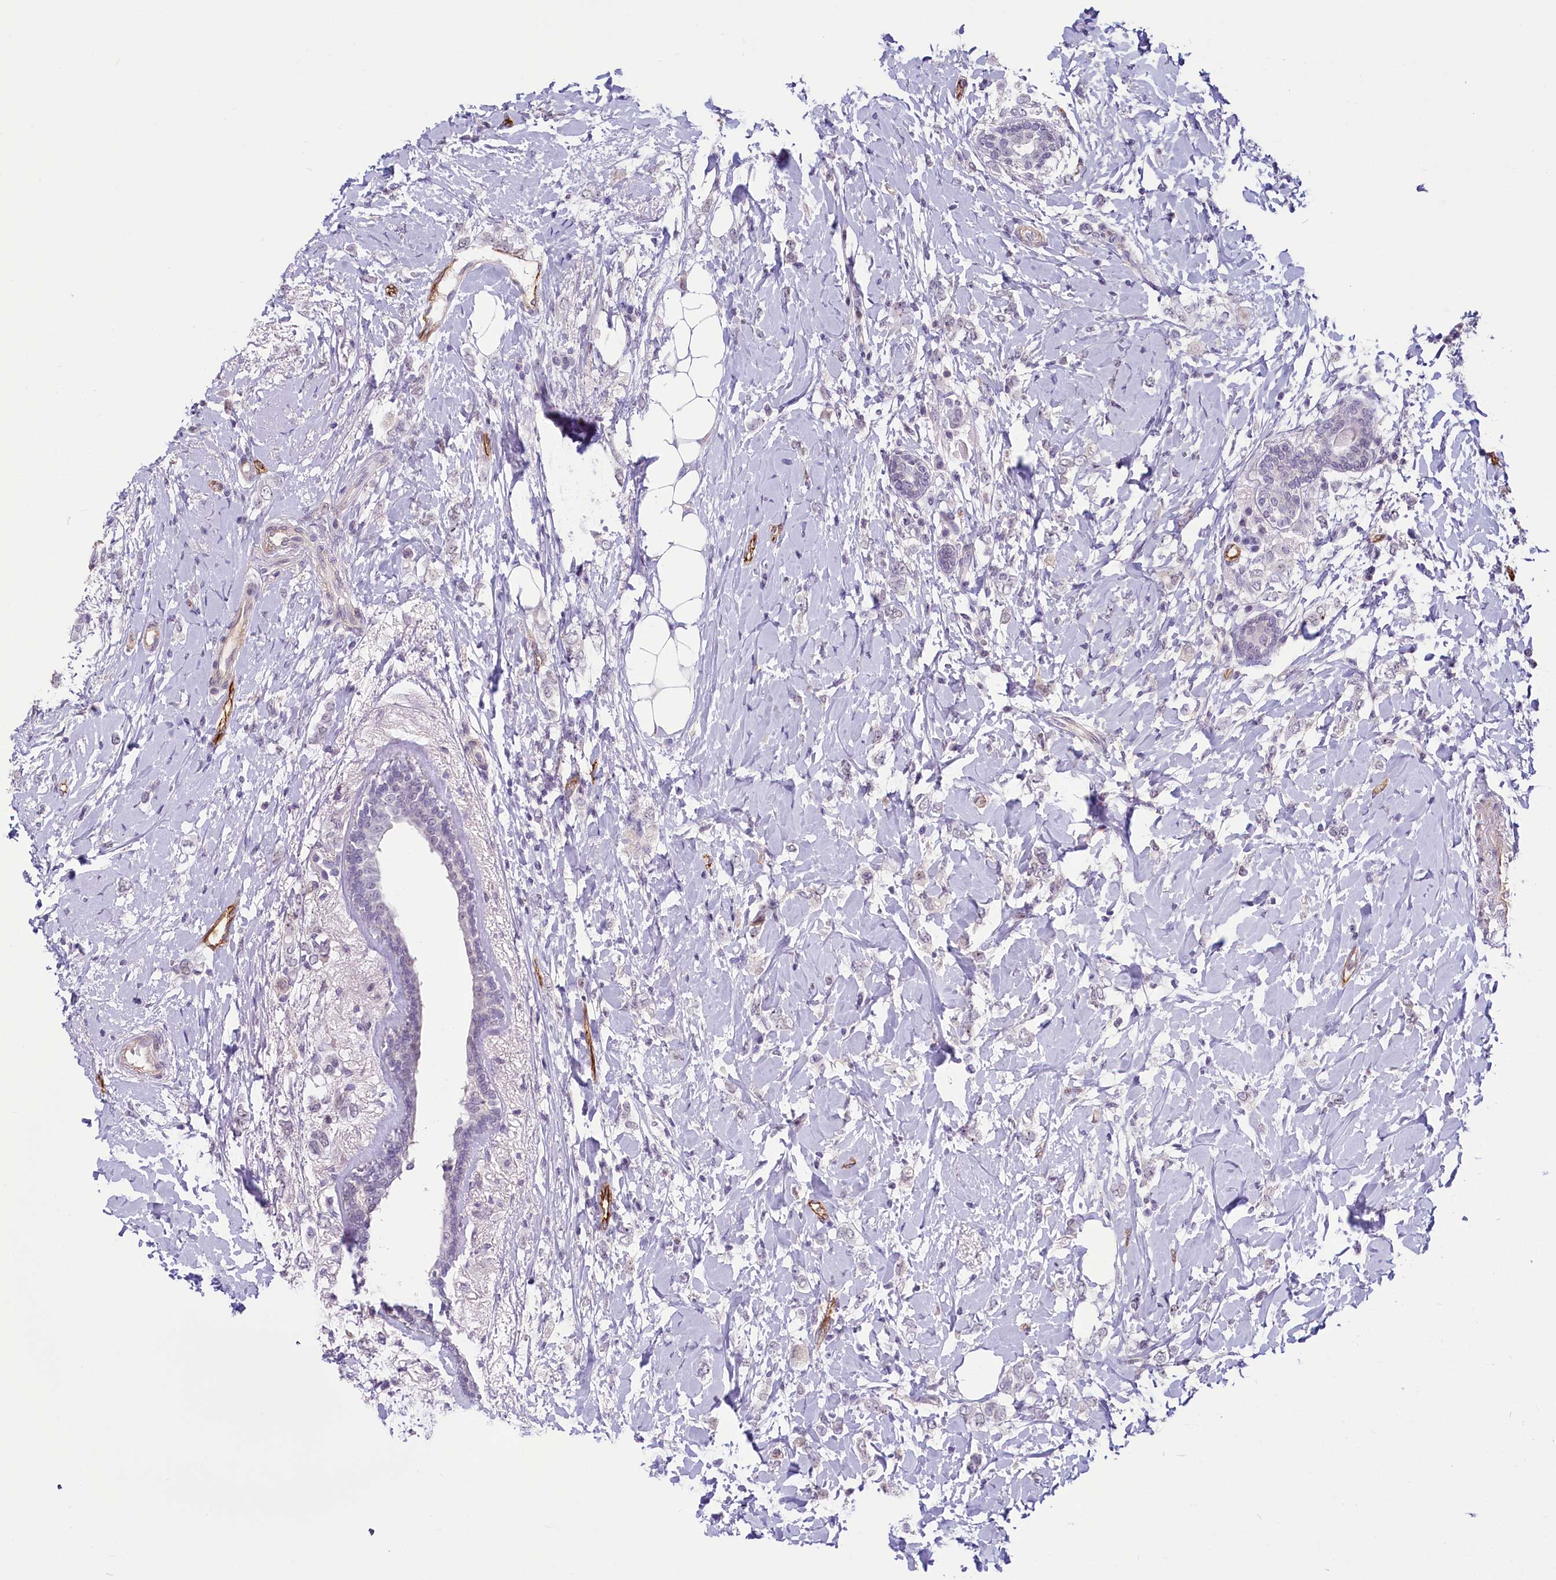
{"staining": {"intensity": "weak", "quantity": "25%-75%", "location": "nuclear"}, "tissue": "breast cancer", "cell_type": "Tumor cells", "image_type": "cancer", "snomed": [{"axis": "morphology", "description": "Normal tissue, NOS"}, {"axis": "morphology", "description": "Lobular carcinoma"}, {"axis": "topography", "description": "Breast"}], "caption": "Protein analysis of breast cancer (lobular carcinoma) tissue demonstrates weak nuclear expression in approximately 25%-75% of tumor cells.", "gene": "PROCR", "patient": {"sex": "female", "age": 47}}